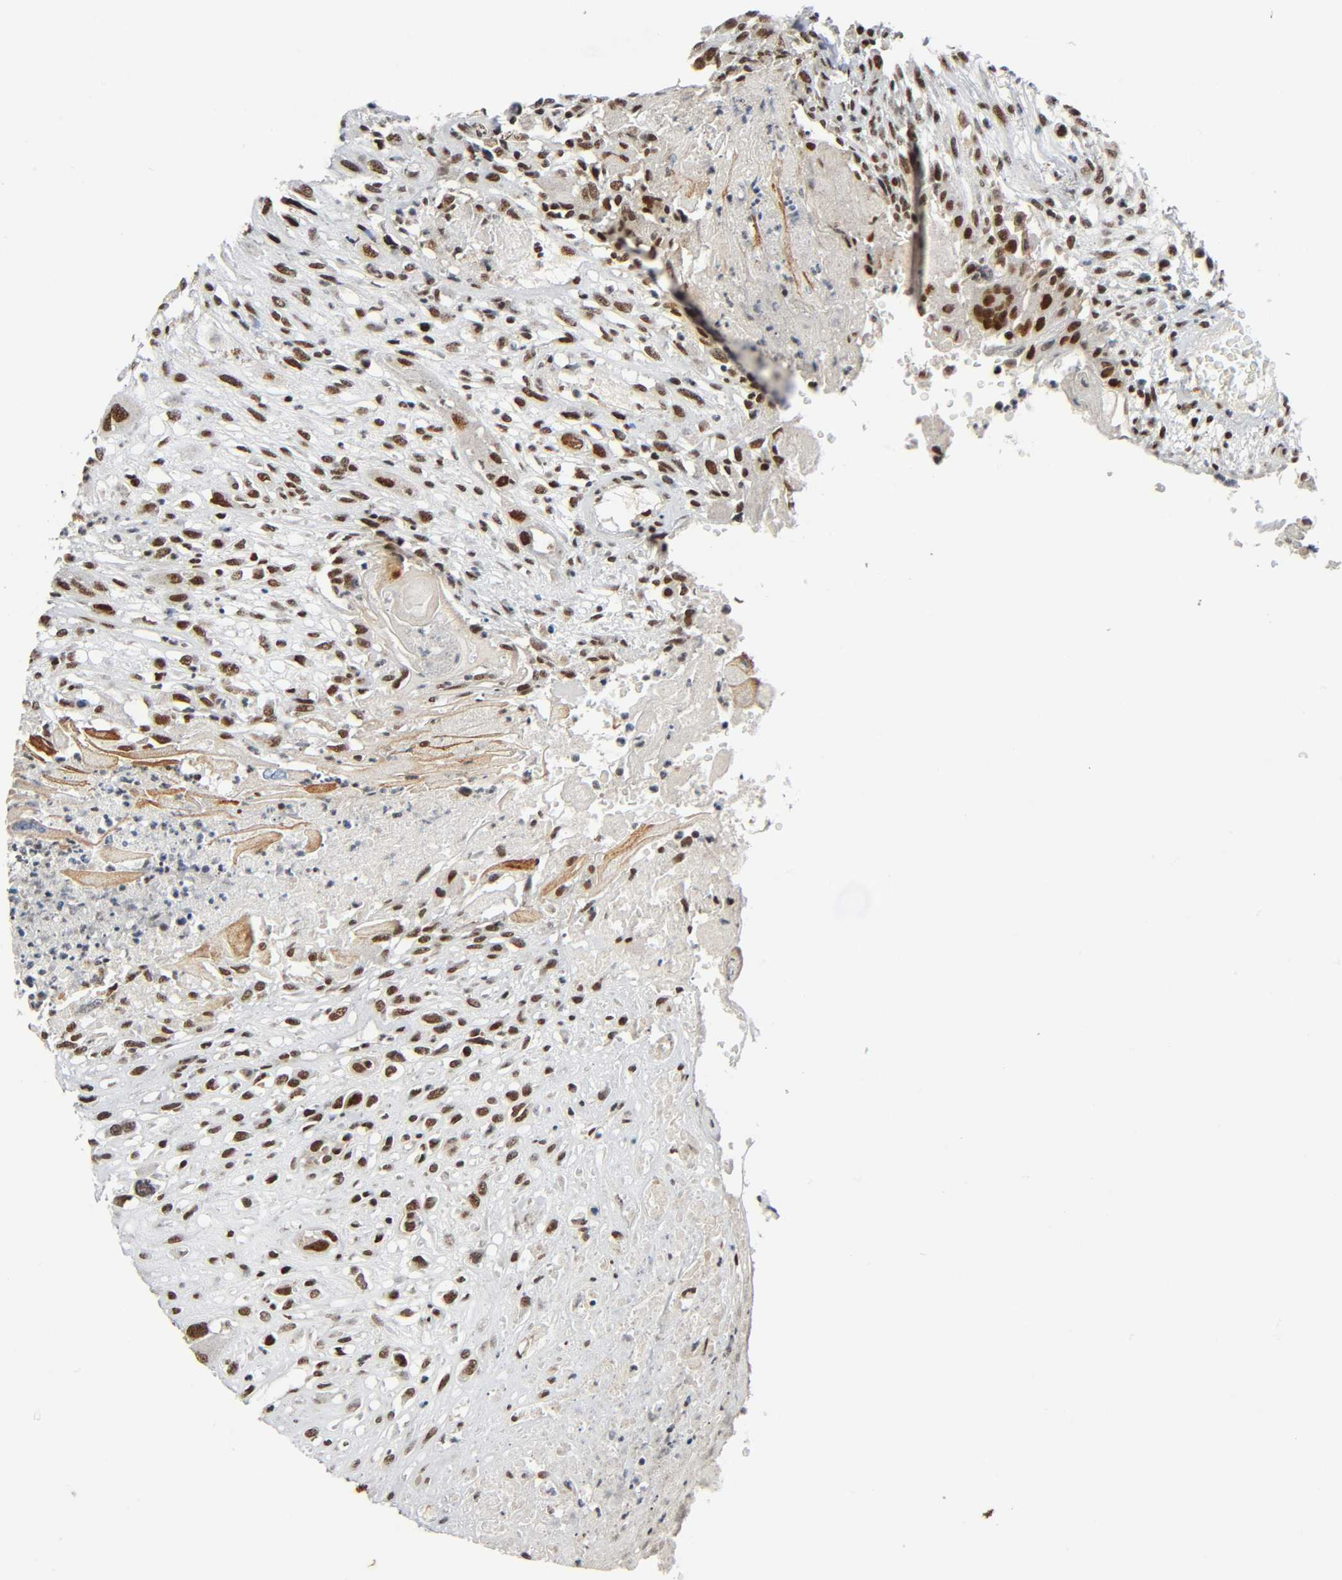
{"staining": {"intensity": "strong", "quantity": ">75%", "location": "nuclear"}, "tissue": "head and neck cancer", "cell_type": "Tumor cells", "image_type": "cancer", "snomed": [{"axis": "morphology", "description": "Necrosis, NOS"}, {"axis": "morphology", "description": "Neoplasm, malignant, NOS"}, {"axis": "topography", "description": "Salivary gland"}, {"axis": "topography", "description": "Head-Neck"}], "caption": "Protein analysis of head and neck malignant neoplasm tissue displays strong nuclear positivity in about >75% of tumor cells.", "gene": "CDK9", "patient": {"sex": "male", "age": 43}}